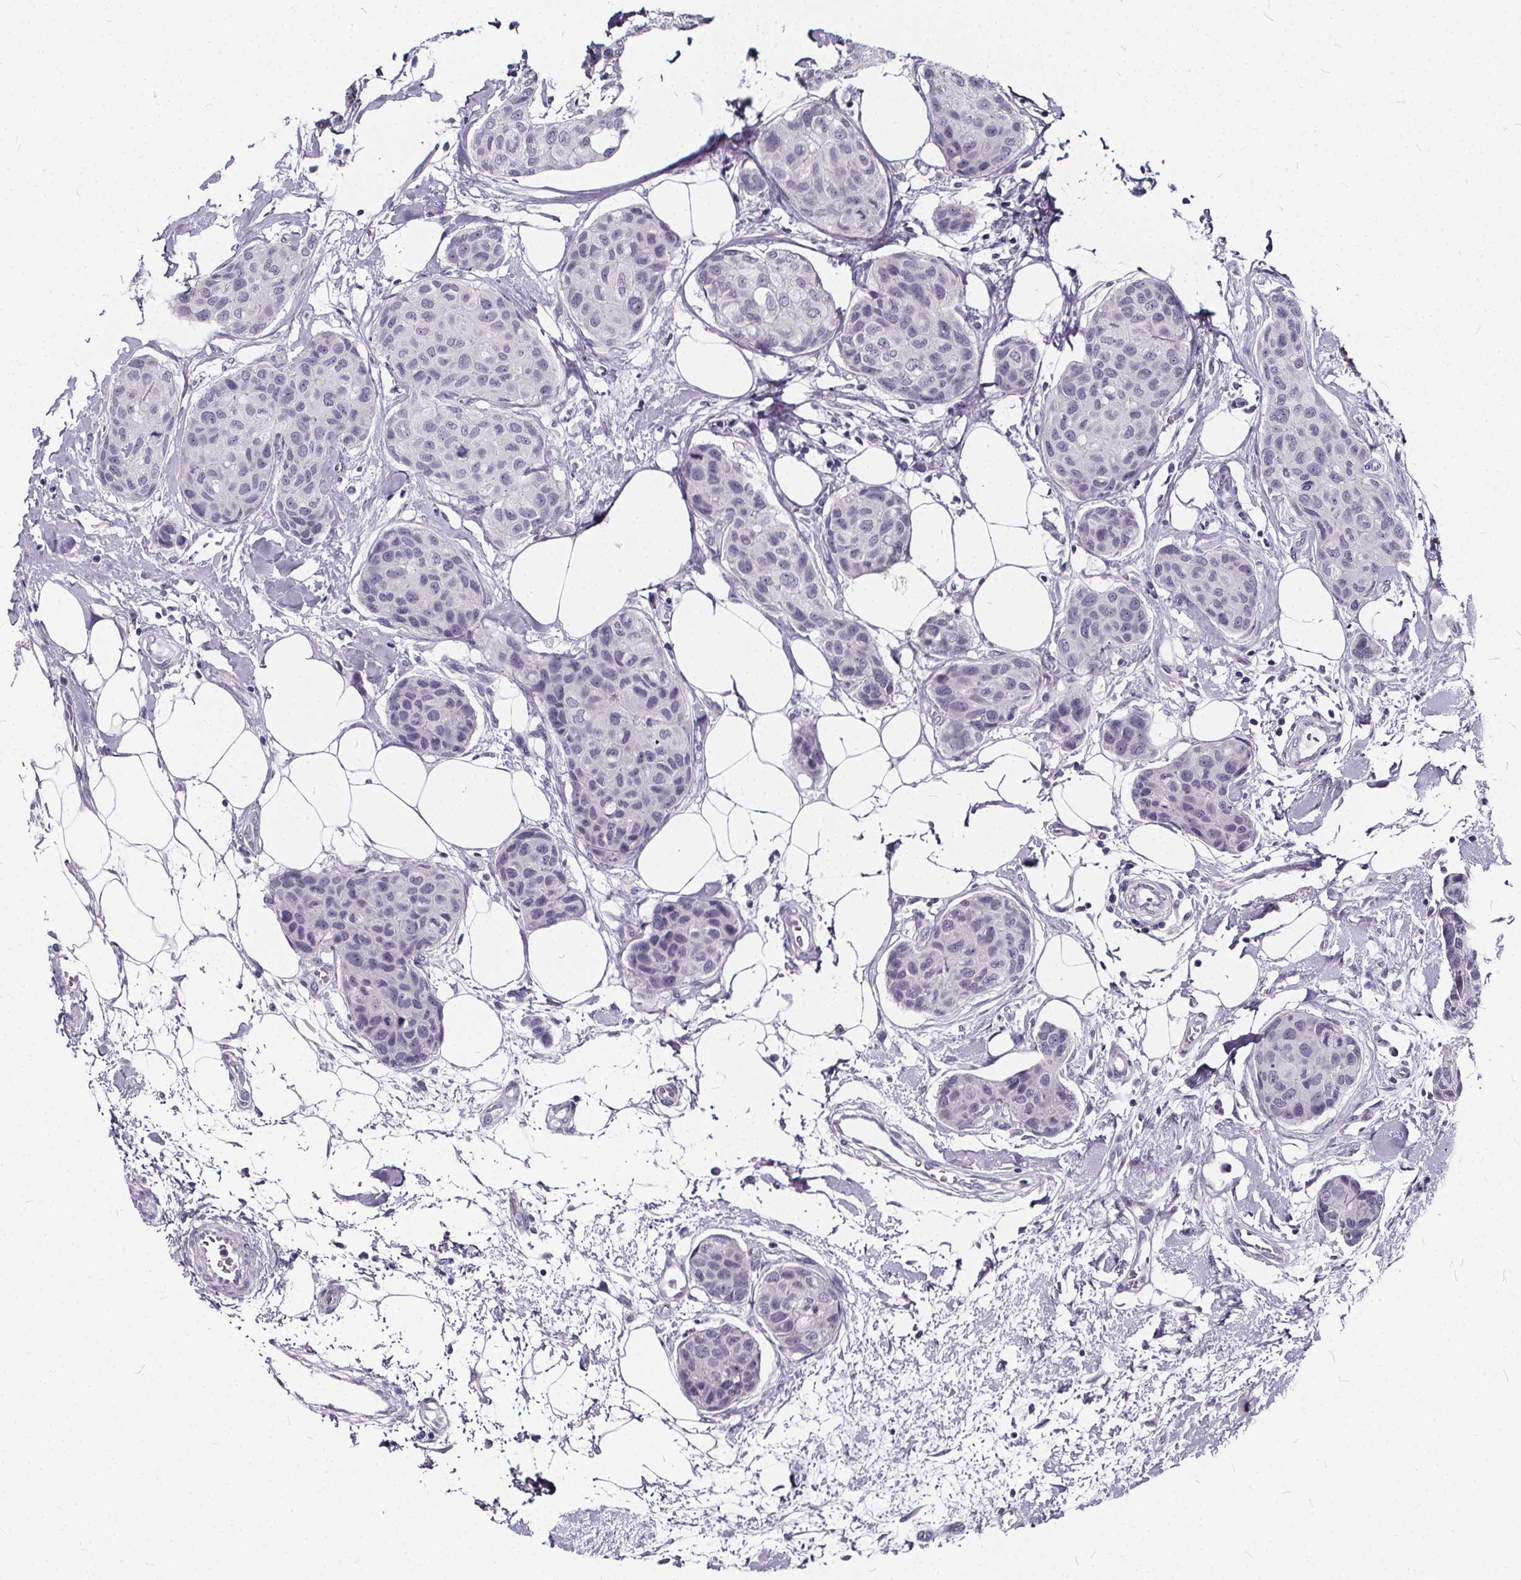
{"staining": {"intensity": "negative", "quantity": "none", "location": "none"}, "tissue": "breast cancer", "cell_type": "Tumor cells", "image_type": "cancer", "snomed": [{"axis": "morphology", "description": "Duct carcinoma"}, {"axis": "topography", "description": "Breast"}], "caption": "An immunohistochemistry photomicrograph of breast cancer is shown. There is no staining in tumor cells of breast cancer.", "gene": "SPEF2", "patient": {"sex": "female", "age": 80}}